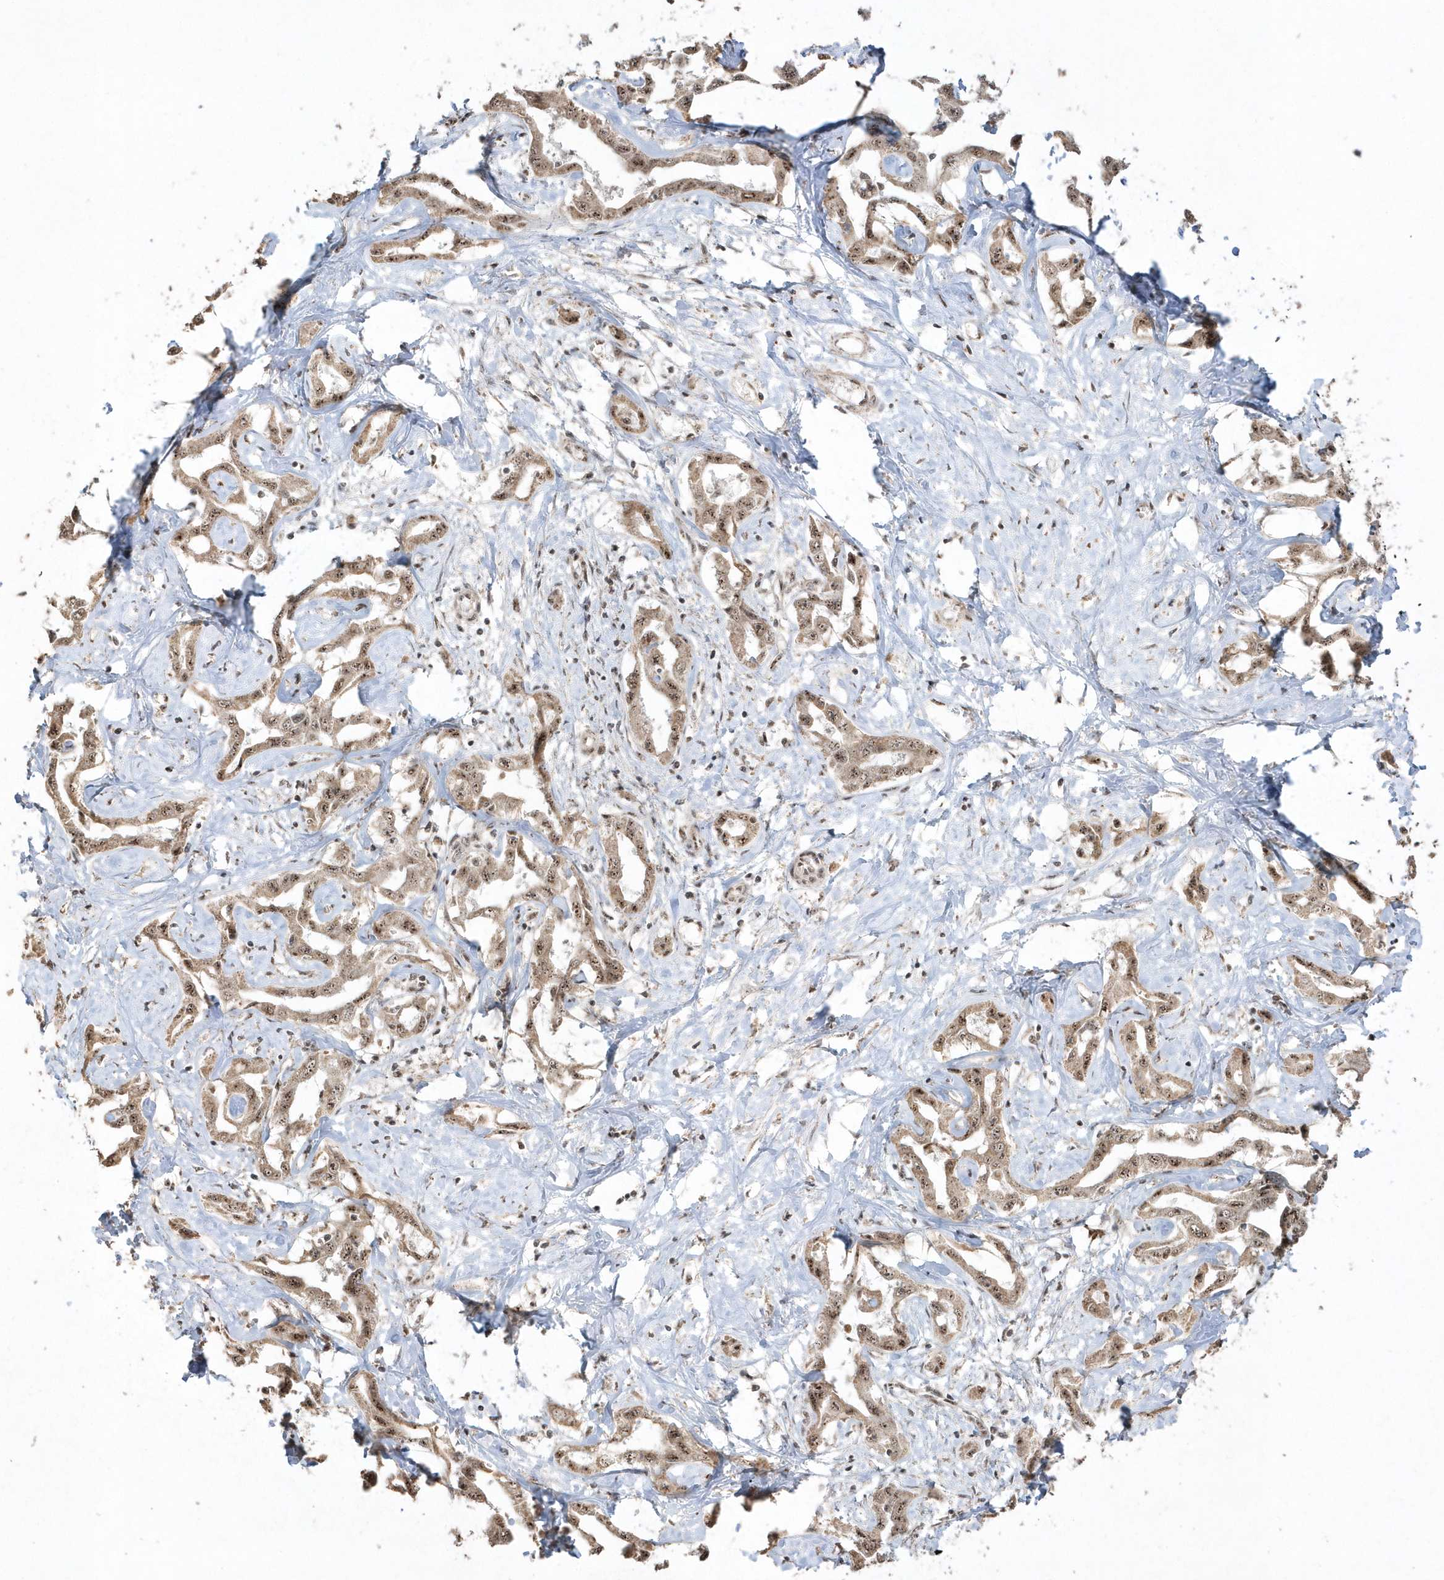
{"staining": {"intensity": "moderate", "quantity": ">75%", "location": "nuclear"}, "tissue": "liver cancer", "cell_type": "Tumor cells", "image_type": "cancer", "snomed": [{"axis": "morphology", "description": "Cholangiocarcinoma"}, {"axis": "topography", "description": "Liver"}], "caption": "Liver cancer was stained to show a protein in brown. There is medium levels of moderate nuclear staining in approximately >75% of tumor cells.", "gene": "POLR3B", "patient": {"sex": "male", "age": 59}}